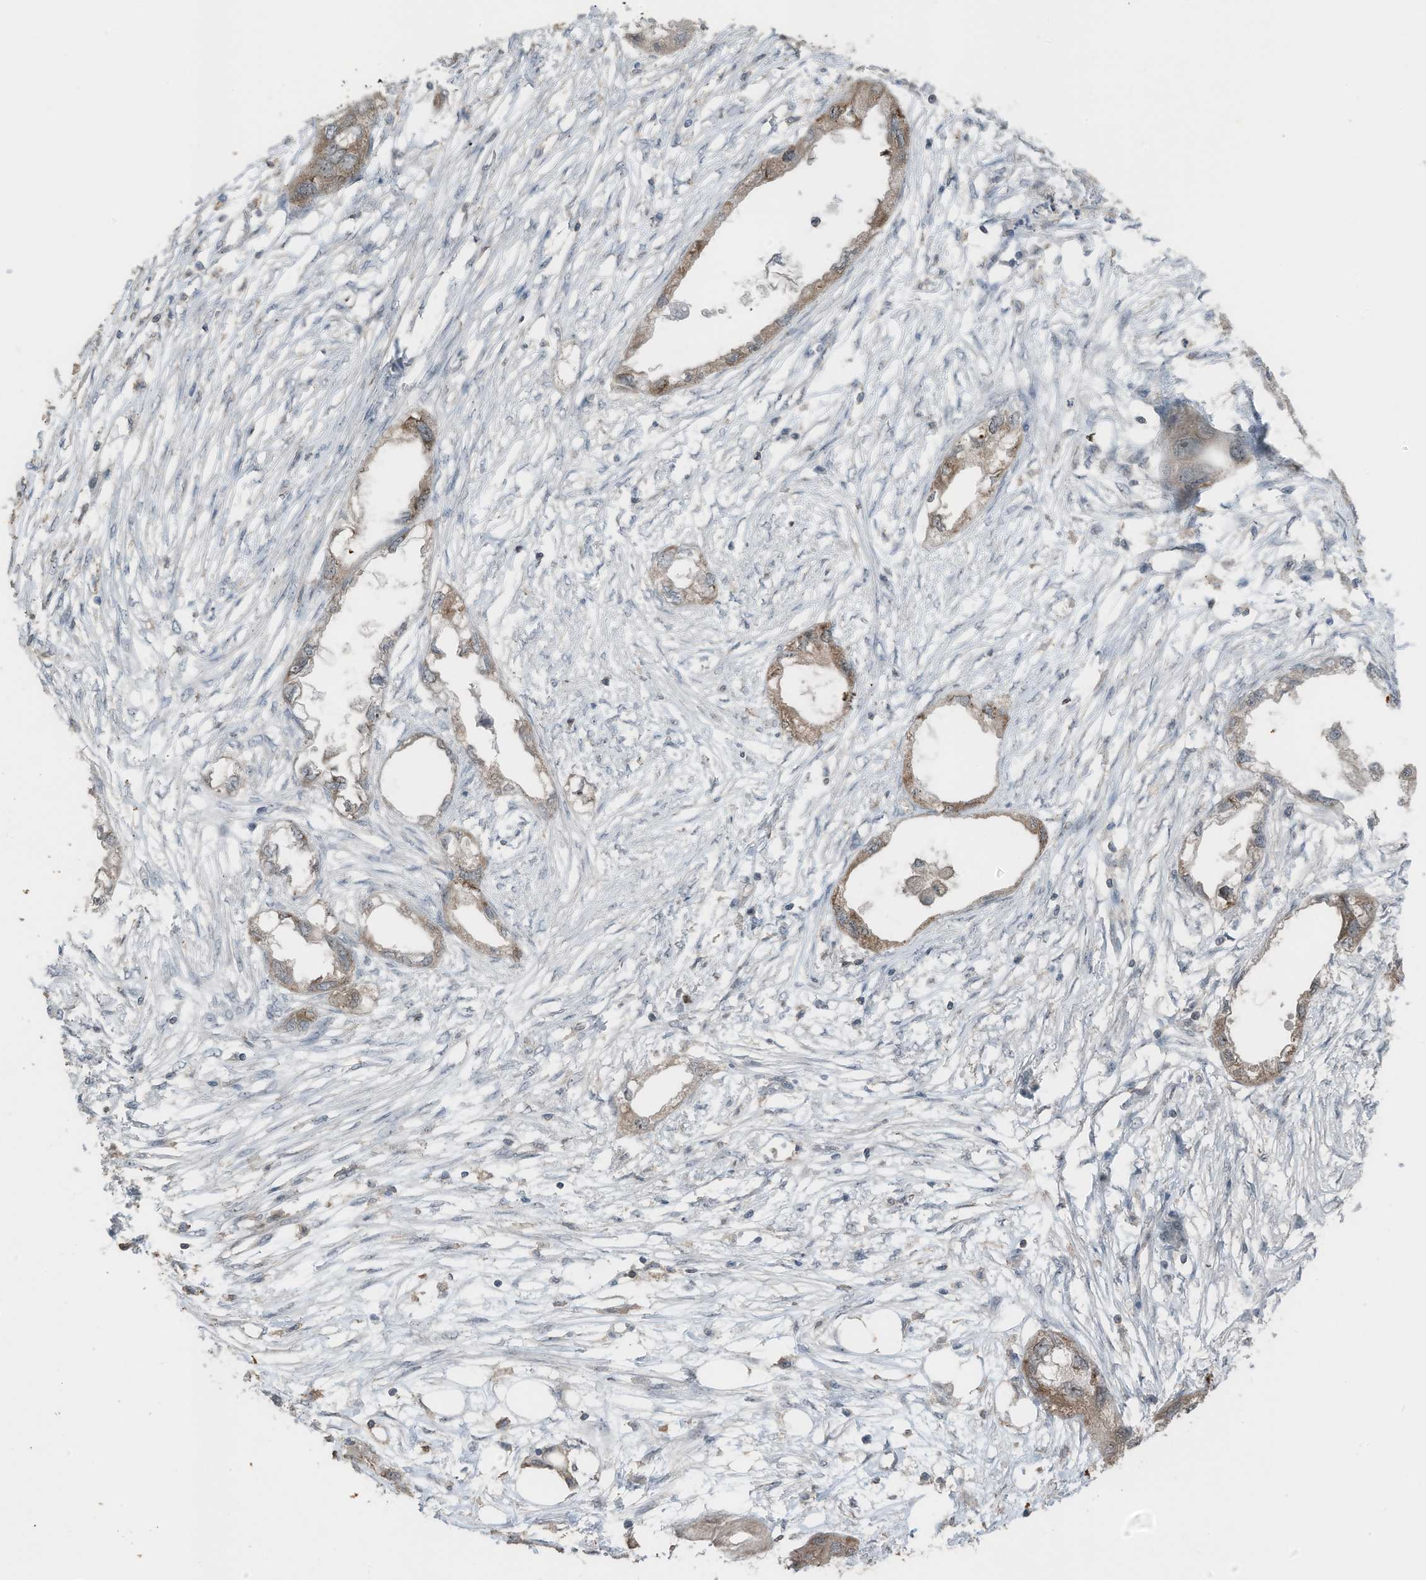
{"staining": {"intensity": "moderate", "quantity": "25%-75%", "location": "cytoplasmic/membranous"}, "tissue": "endometrial cancer", "cell_type": "Tumor cells", "image_type": "cancer", "snomed": [{"axis": "morphology", "description": "Adenocarcinoma, NOS"}, {"axis": "morphology", "description": "Adenocarcinoma, metastatic, NOS"}, {"axis": "topography", "description": "Adipose tissue"}, {"axis": "topography", "description": "Endometrium"}], "caption": "Immunohistochemistry (IHC) (DAB) staining of human adenocarcinoma (endometrial) shows moderate cytoplasmic/membranous protein staining in approximately 25%-75% of tumor cells. The protein is stained brown, and the nuclei are stained in blue (DAB IHC with brightfield microscopy, high magnification).", "gene": "UTP3", "patient": {"sex": "female", "age": 67}}